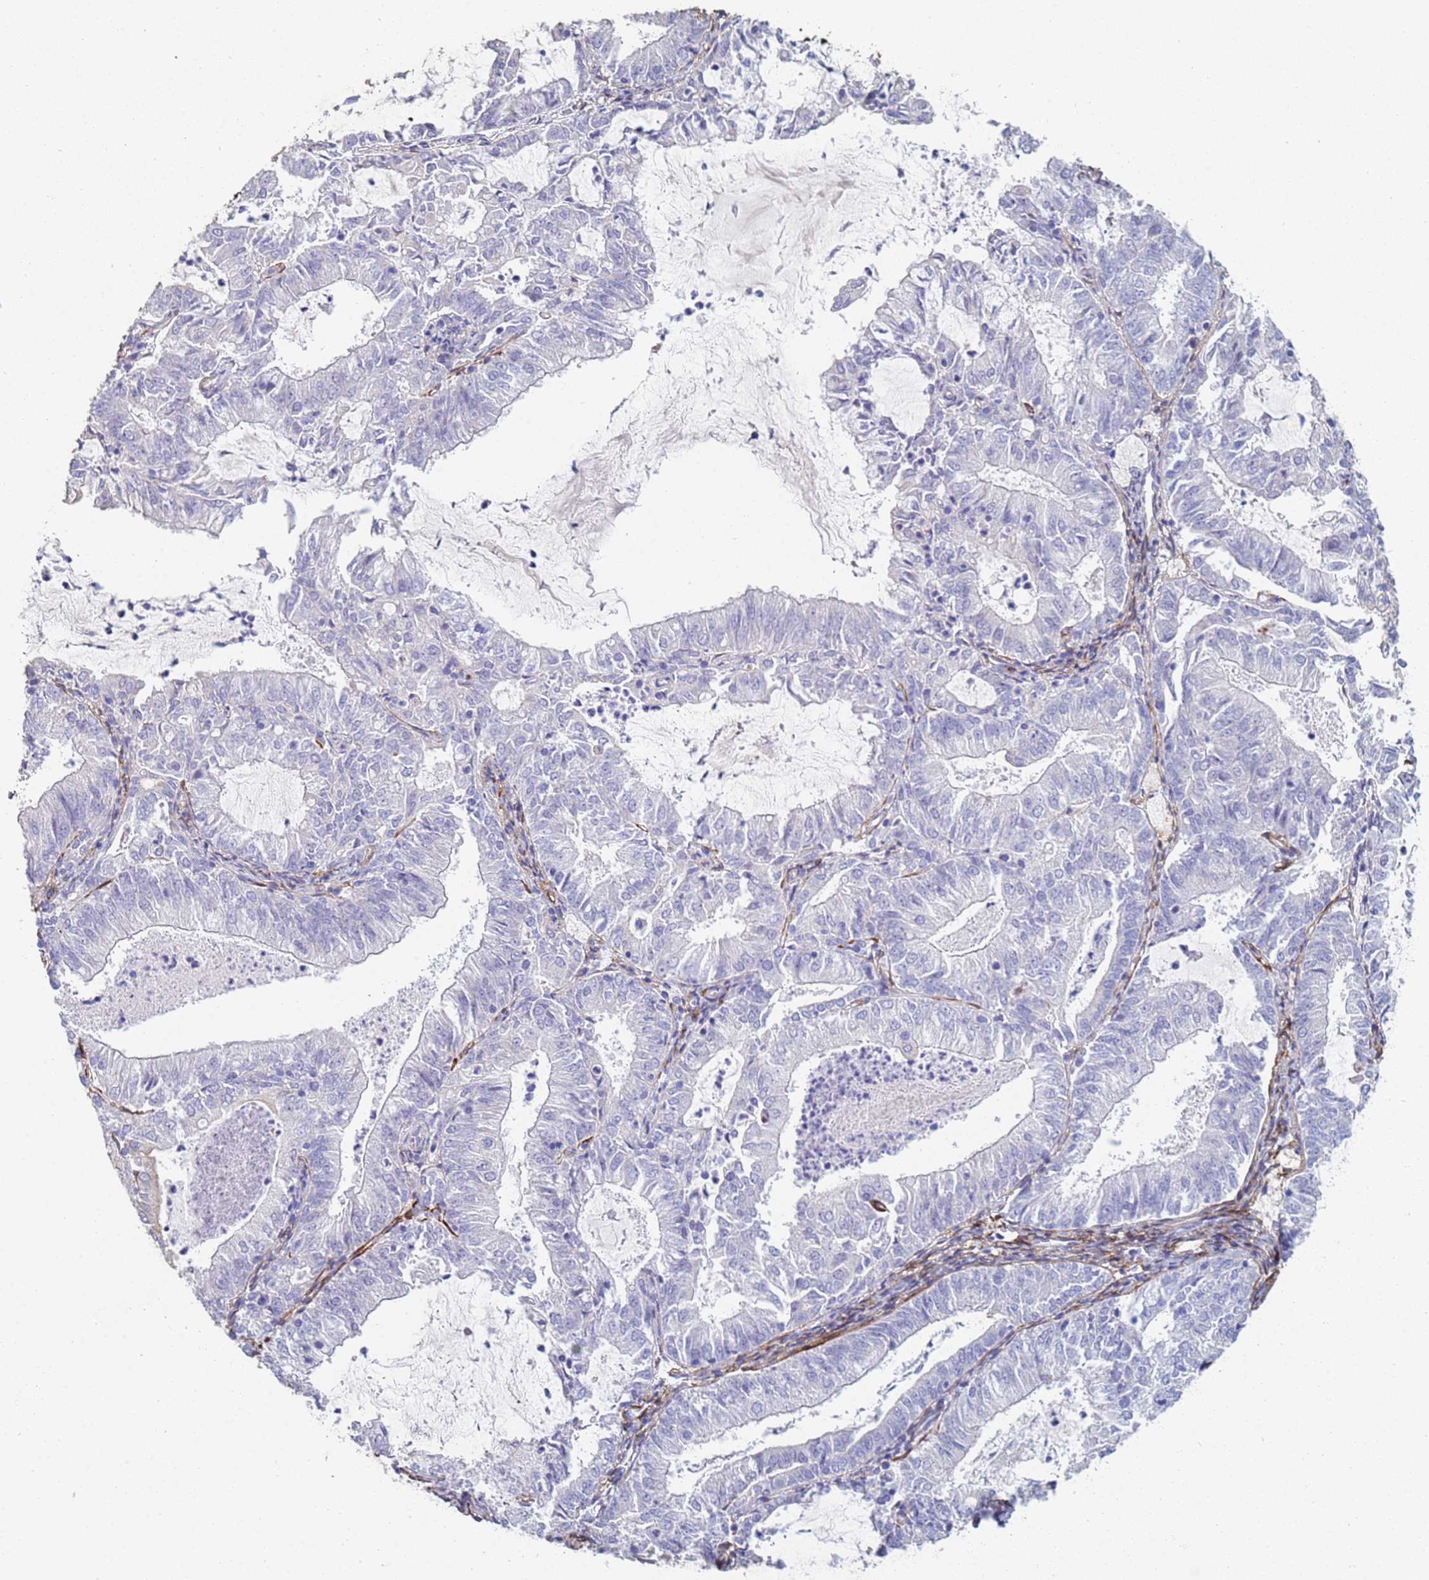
{"staining": {"intensity": "negative", "quantity": "none", "location": "none"}, "tissue": "endometrial cancer", "cell_type": "Tumor cells", "image_type": "cancer", "snomed": [{"axis": "morphology", "description": "Adenocarcinoma, NOS"}, {"axis": "topography", "description": "Endometrium"}], "caption": "DAB immunohistochemical staining of endometrial cancer (adenocarcinoma) displays no significant positivity in tumor cells.", "gene": "ABCA8", "patient": {"sex": "female", "age": 57}}